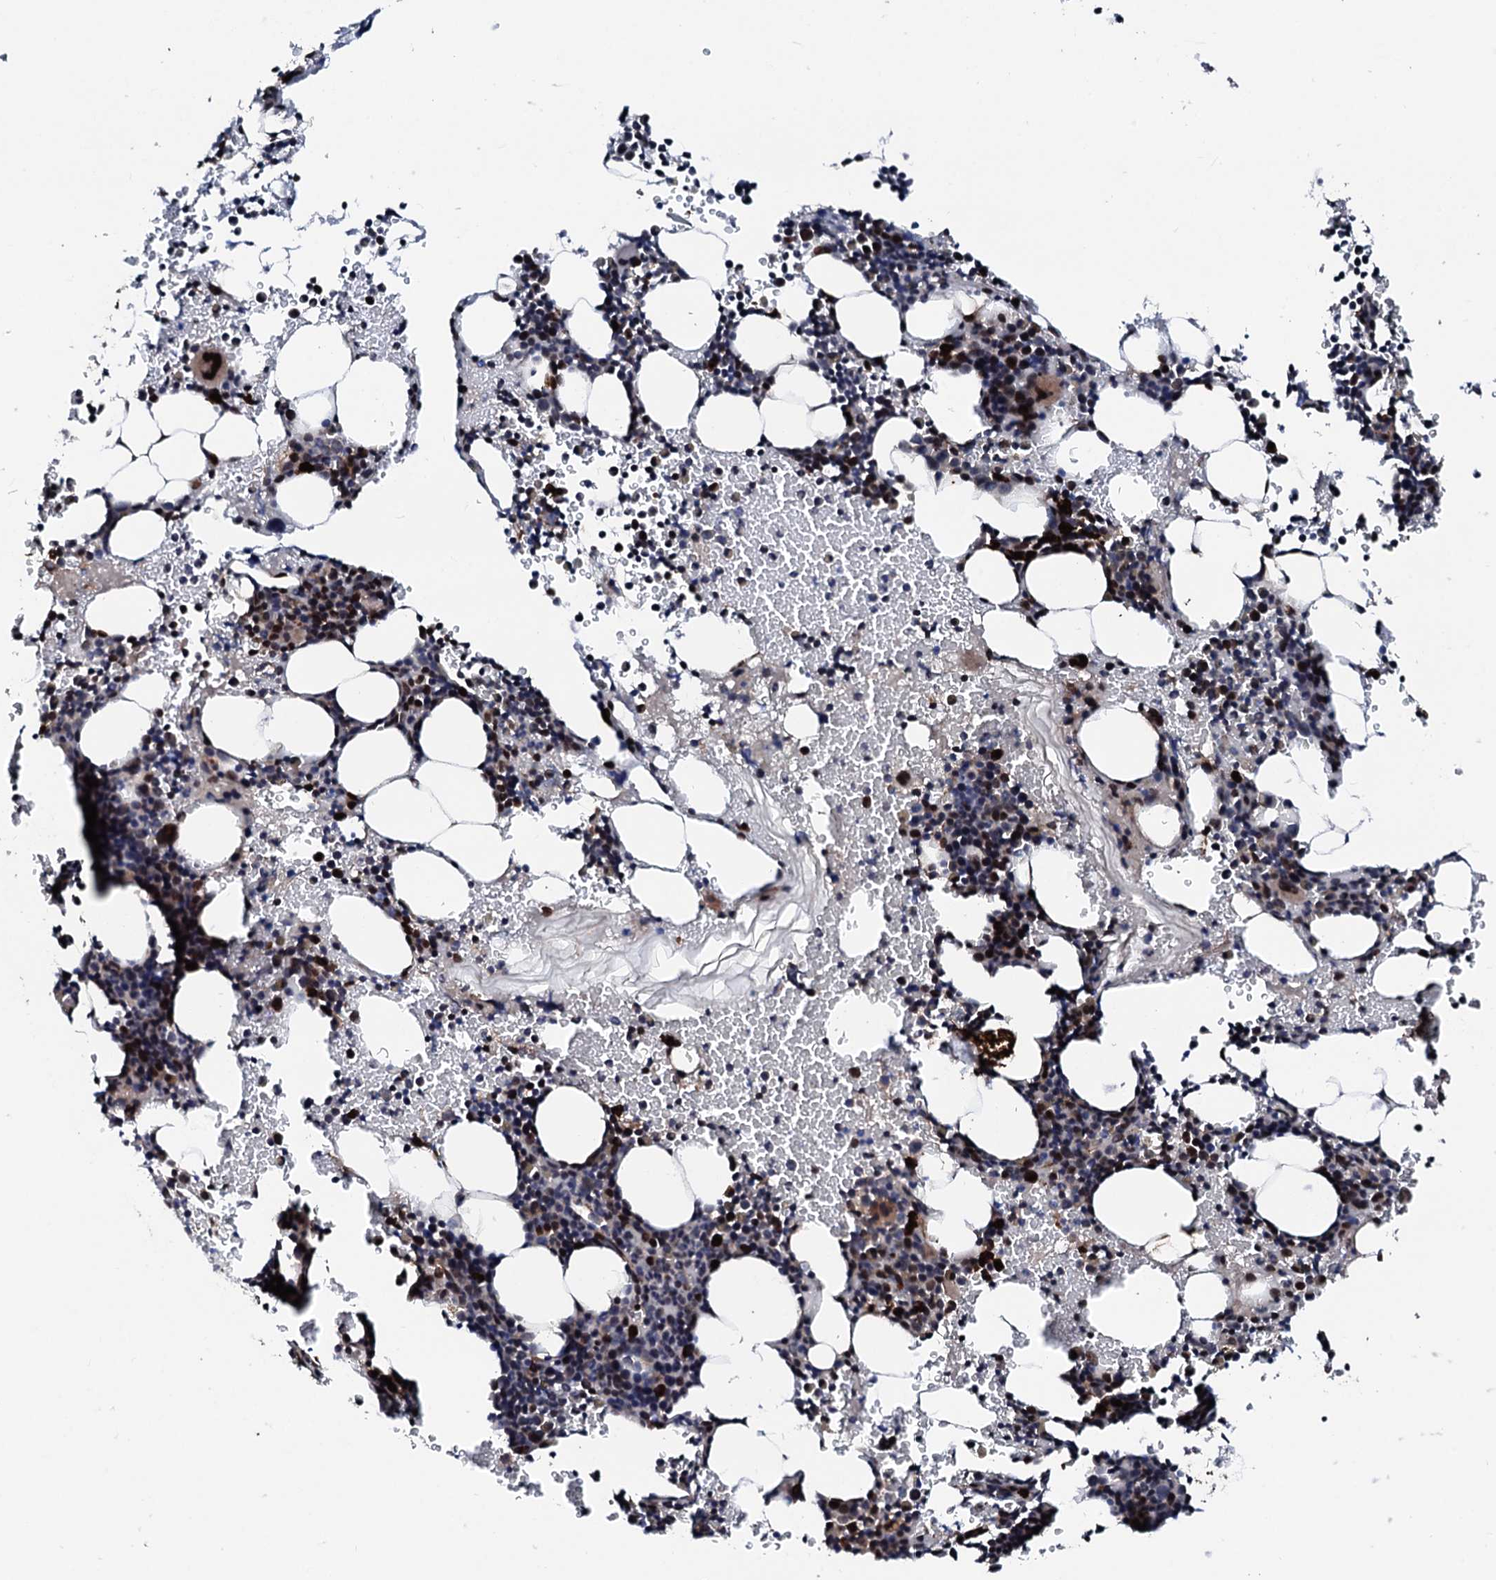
{"staining": {"intensity": "strong", "quantity": "<25%", "location": "cytoplasmic/membranous,nuclear"}, "tissue": "bone marrow", "cell_type": "Hematopoietic cells", "image_type": "normal", "snomed": [{"axis": "morphology", "description": "Normal tissue, NOS"}, {"axis": "topography", "description": "Bone marrow"}], "caption": "Human bone marrow stained for a protein (brown) reveals strong cytoplasmic/membranous,nuclear positive expression in about <25% of hematopoietic cells.", "gene": "KIF18A", "patient": {"sex": "male", "age": 41}}